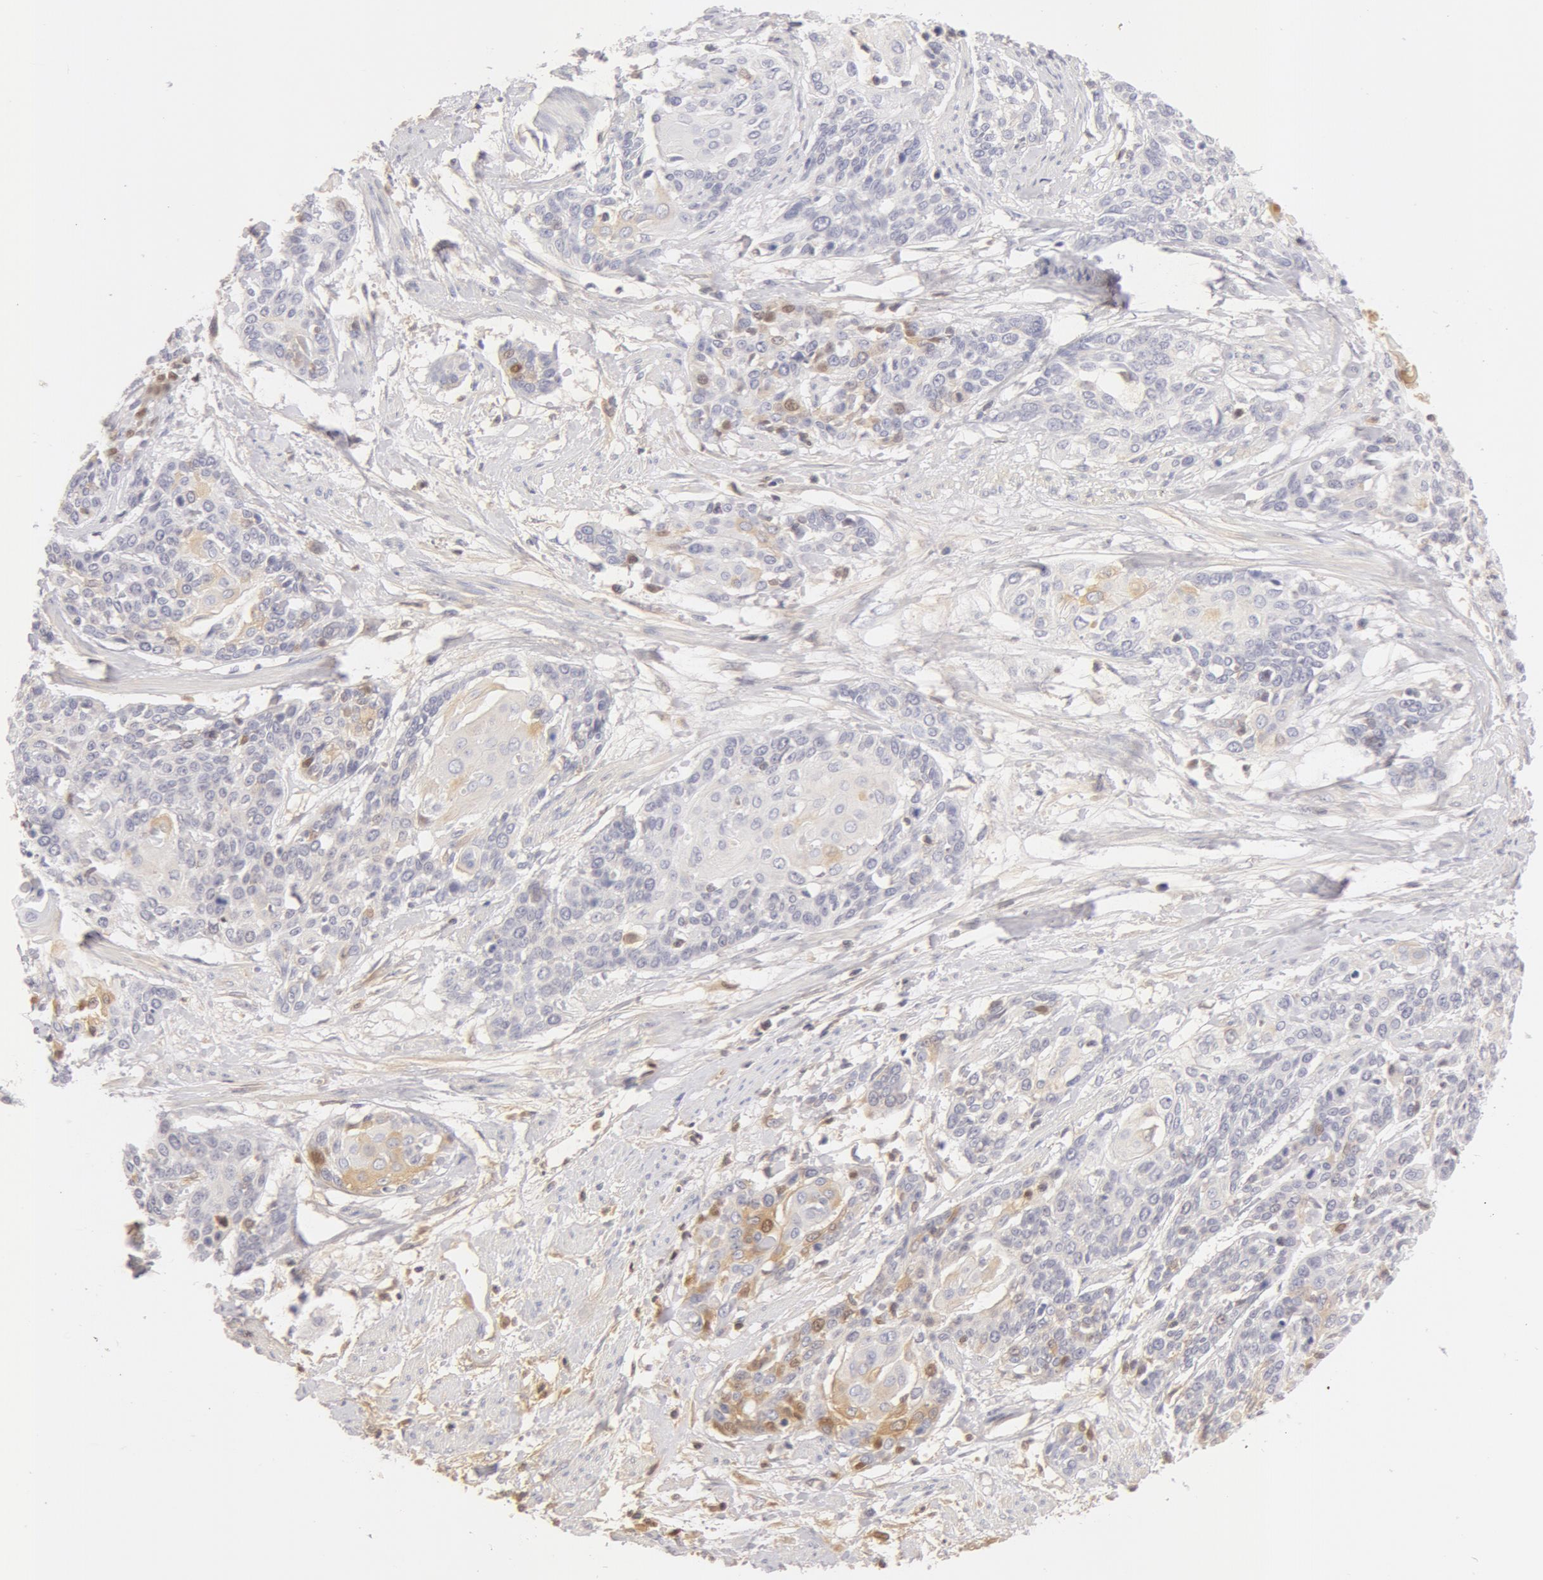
{"staining": {"intensity": "negative", "quantity": "none", "location": "none"}, "tissue": "cervical cancer", "cell_type": "Tumor cells", "image_type": "cancer", "snomed": [{"axis": "morphology", "description": "Squamous cell carcinoma, NOS"}, {"axis": "topography", "description": "Cervix"}], "caption": "This is an IHC histopathology image of cervical cancer. There is no positivity in tumor cells.", "gene": "AHSG", "patient": {"sex": "female", "age": 57}}